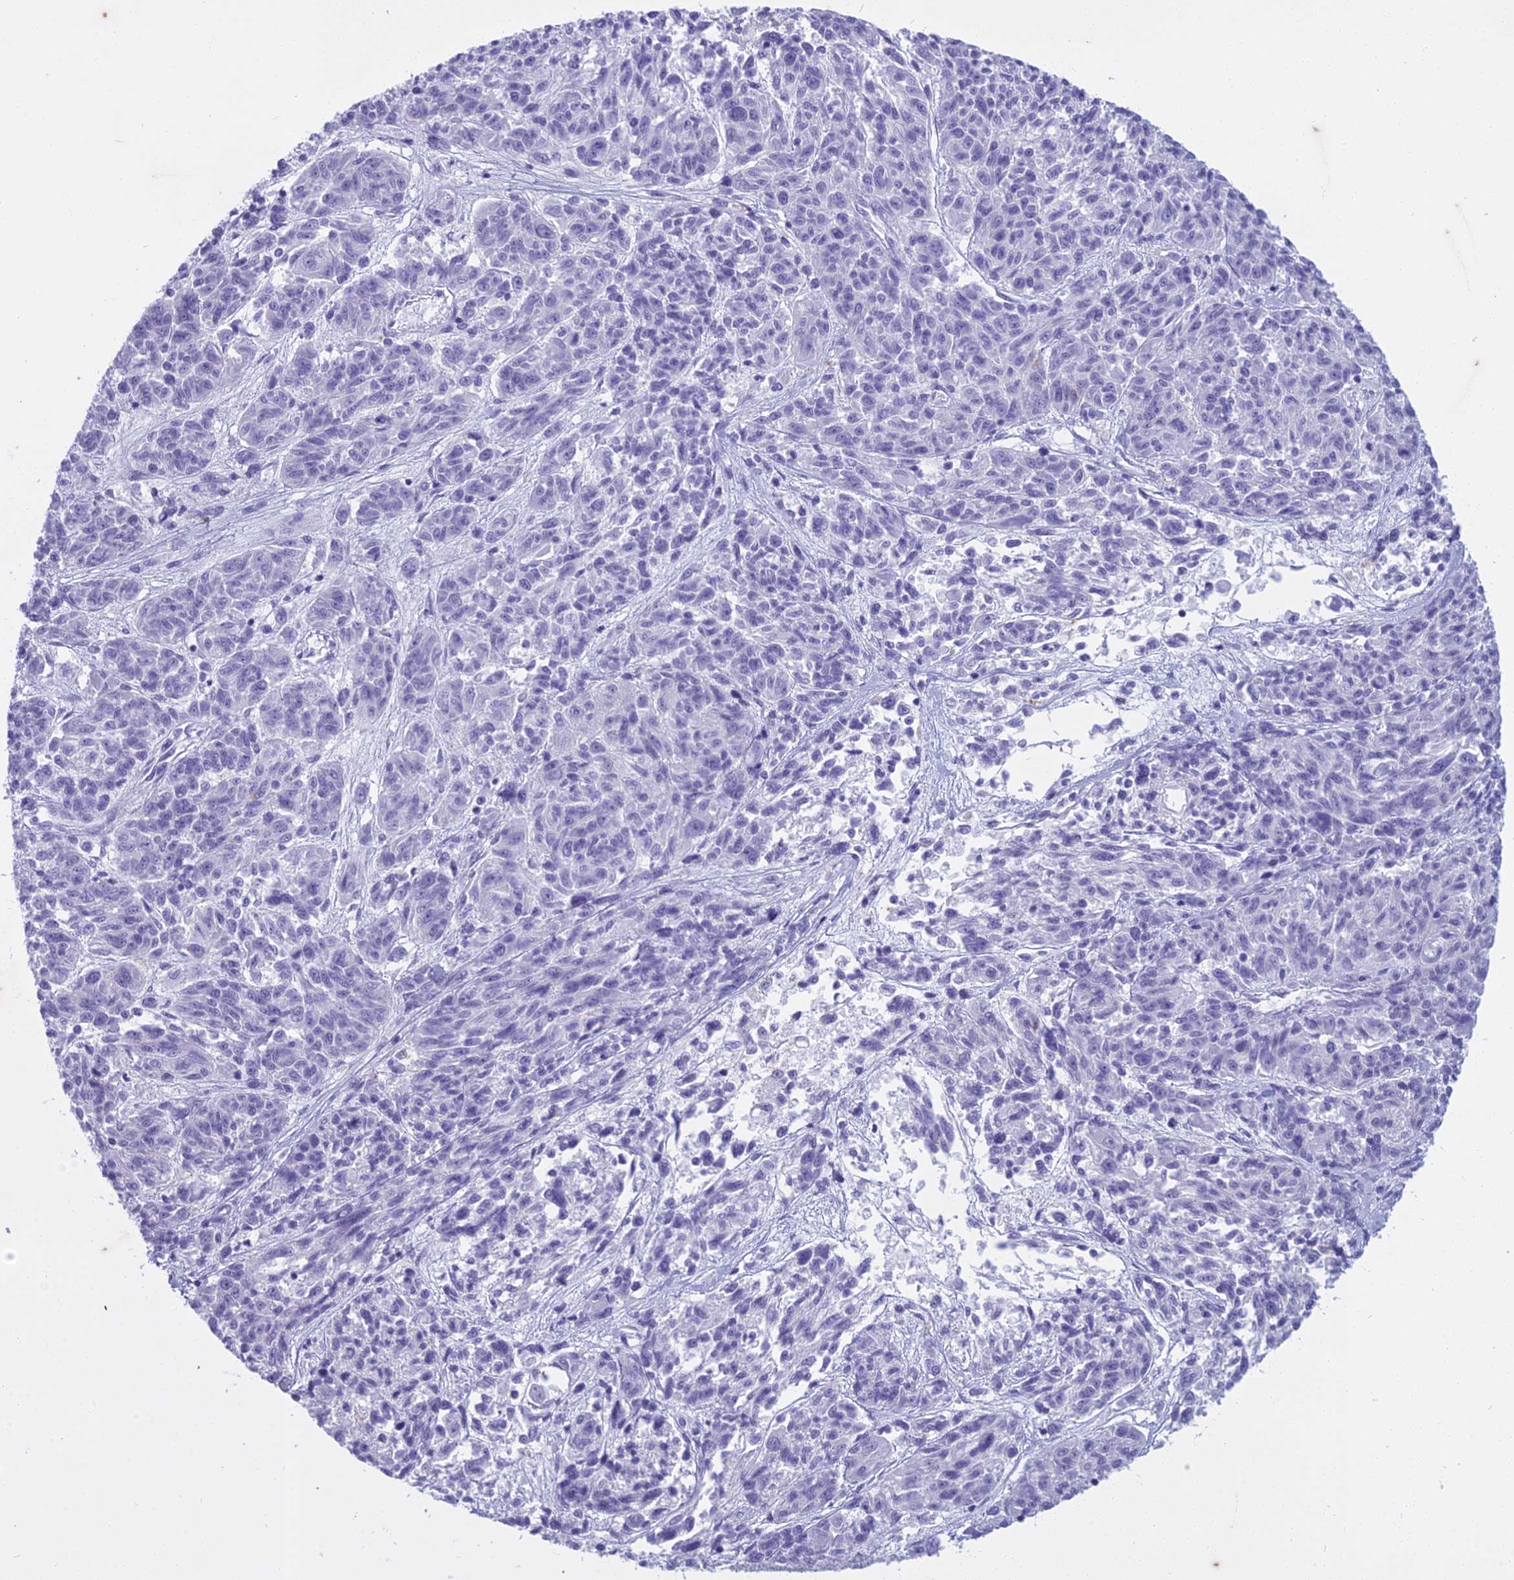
{"staining": {"intensity": "negative", "quantity": "none", "location": "none"}, "tissue": "melanoma", "cell_type": "Tumor cells", "image_type": "cancer", "snomed": [{"axis": "morphology", "description": "Malignant melanoma, NOS"}, {"axis": "topography", "description": "Skin"}], "caption": "There is no significant staining in tumor cells of malignant melanoma.", "gene": "HMGB4", "patient": {"sex": "male", "age": 53}}